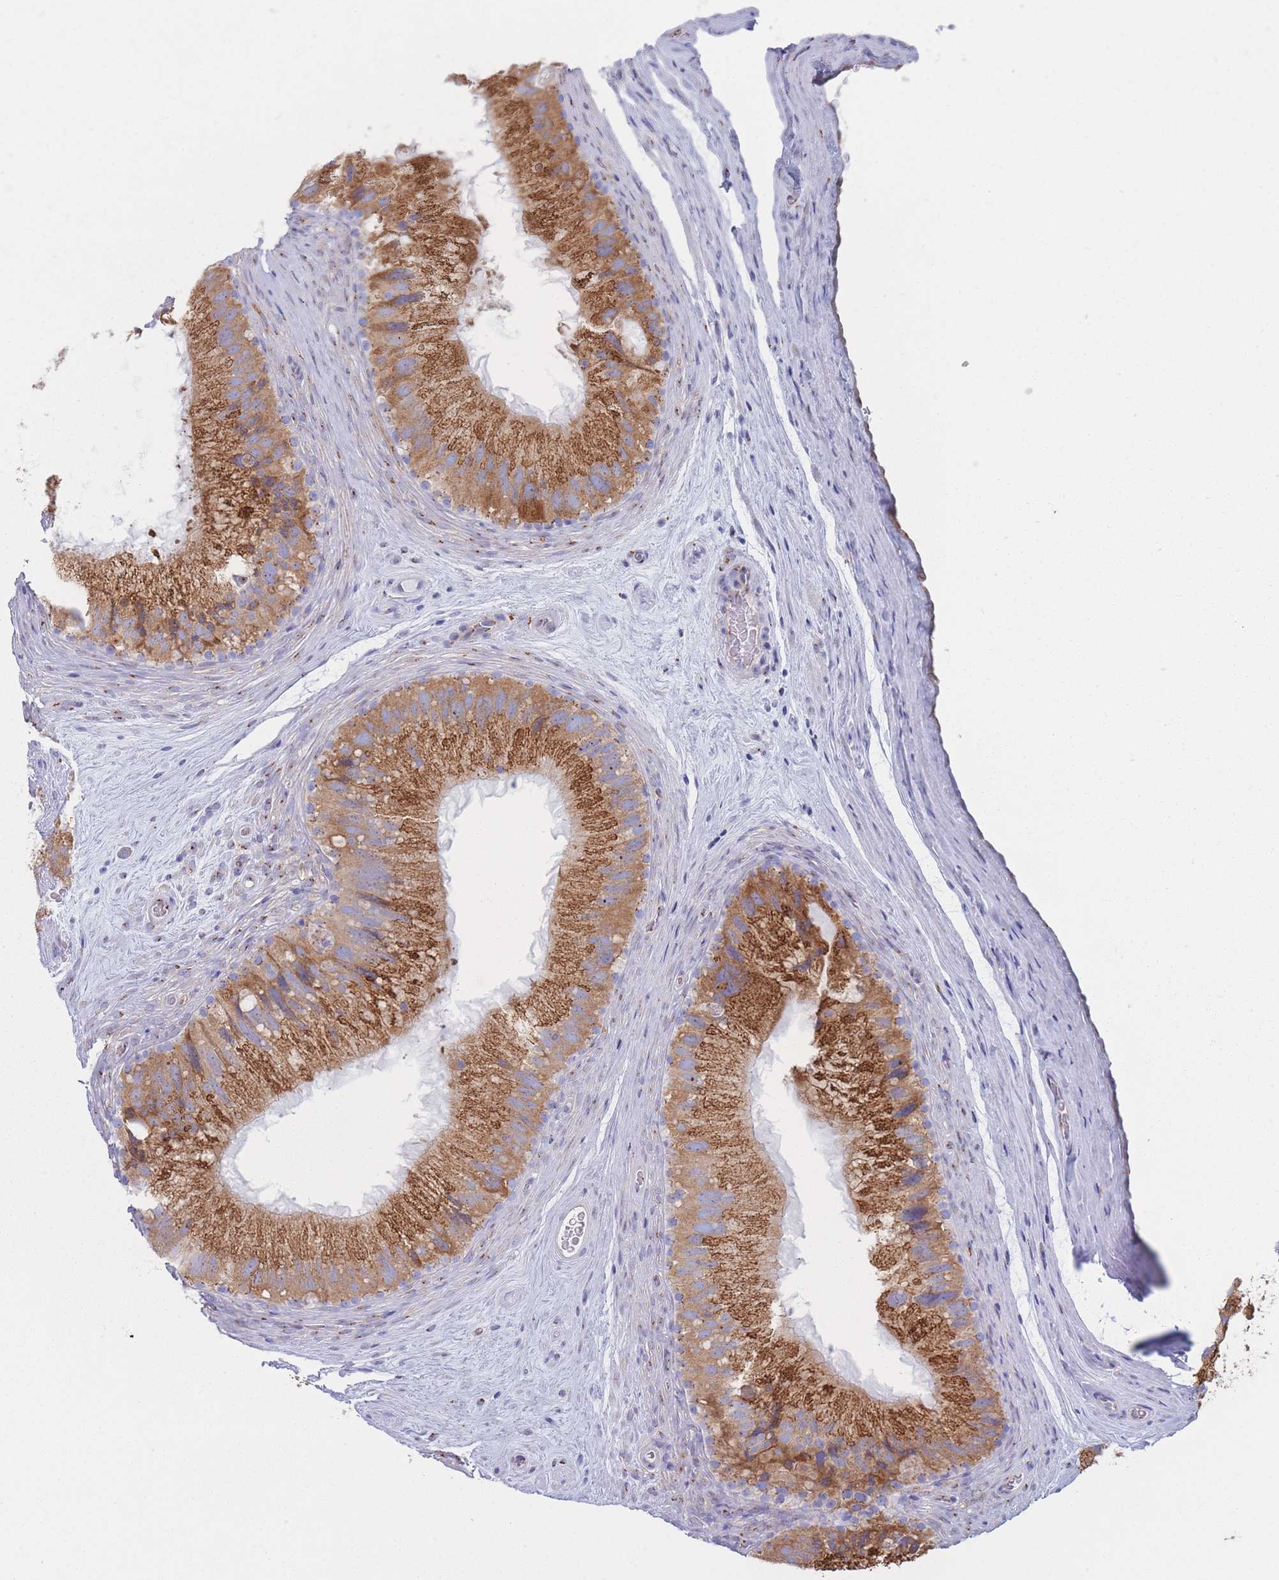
{"staining": {"intensity": "strong", "quantity": ">75%", "location": "cytoplasmic/membranous"}, "tissue": "epididymis", "cell_type": "Glandular cells", "image_type": "normal", "snomed": [{"axis": "morphology", "description": "Normal tissue, NOS"}, {"axis": "topography", "description": "Epididymis"}], "caption": "Immunohistochemistry (IHC) micrograph of unremarkable epididymis: epididymis stained using immunohistochemistry (IHC) shows high levels of strong protein expression localized specifically in the cytoplasmic/membranous of glandular cells, appearing as a cytoplasmic/membranous brown color.", "gene": "MRPL30", "patient": {"sex": "male", "age": 50}}